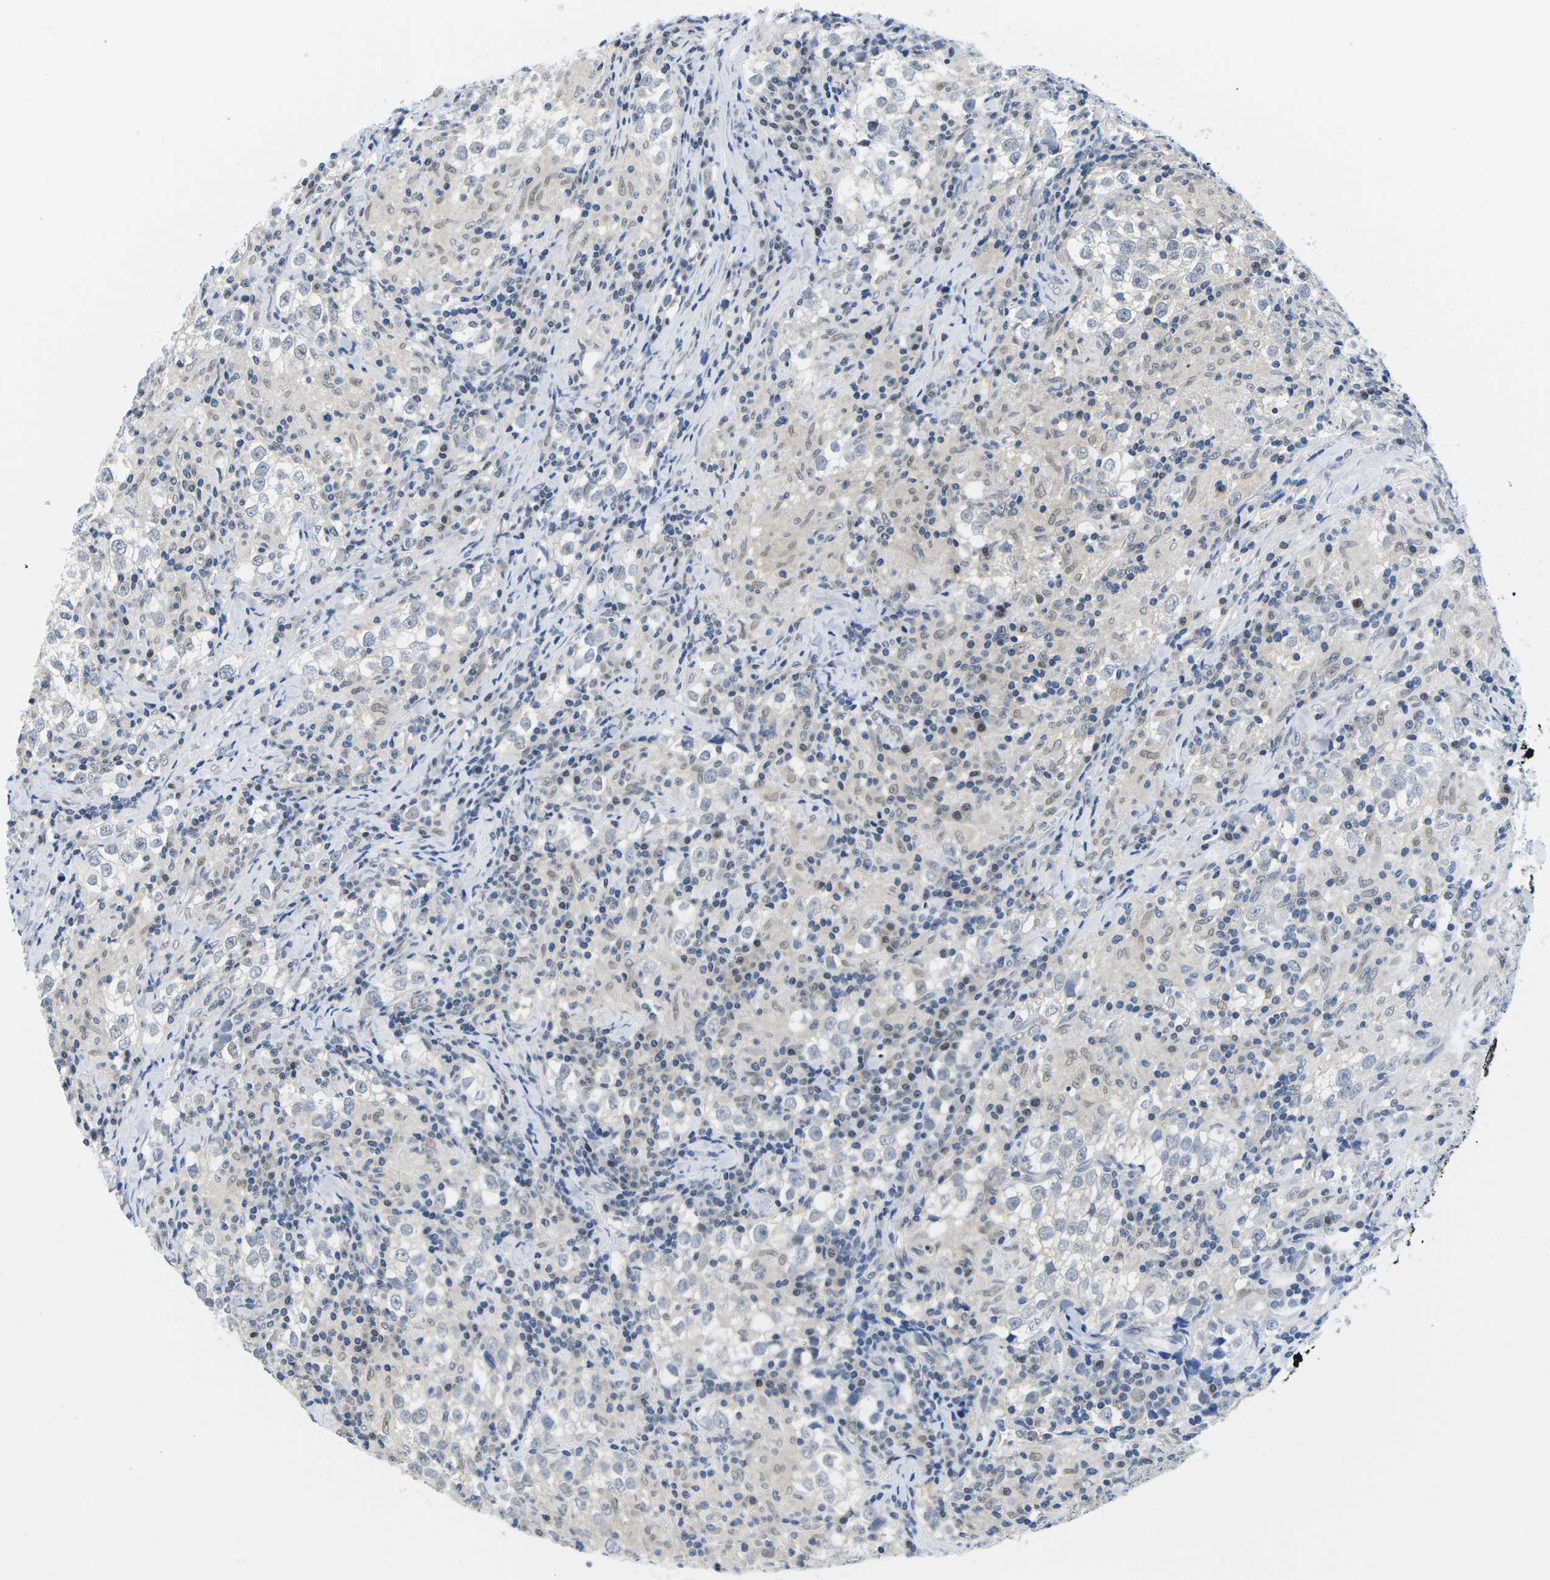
{"staining": {"intensity": "negative", "quantity": "none", "location": "none"}, "tissue": "testis cancer", "cell_type": "Tumor cells", "image_type": "cancer", "snomed": [{"axis": "morphology", "description": "Seminoma, NOS"}, {"axis": "morphology", "description": "Carcinoma, Embryonal, NOS"}, {"axis": "topography", "description": "Testis"}], "caption": "High power microscopy histopathology image of an immunohistochemistry (IHC) micrograph of embryonal carcinoma (testis), revealing no significant positivity in tumor cells.", "gene": "UBA7", "patient": {"sex": "male", "age": 36}}